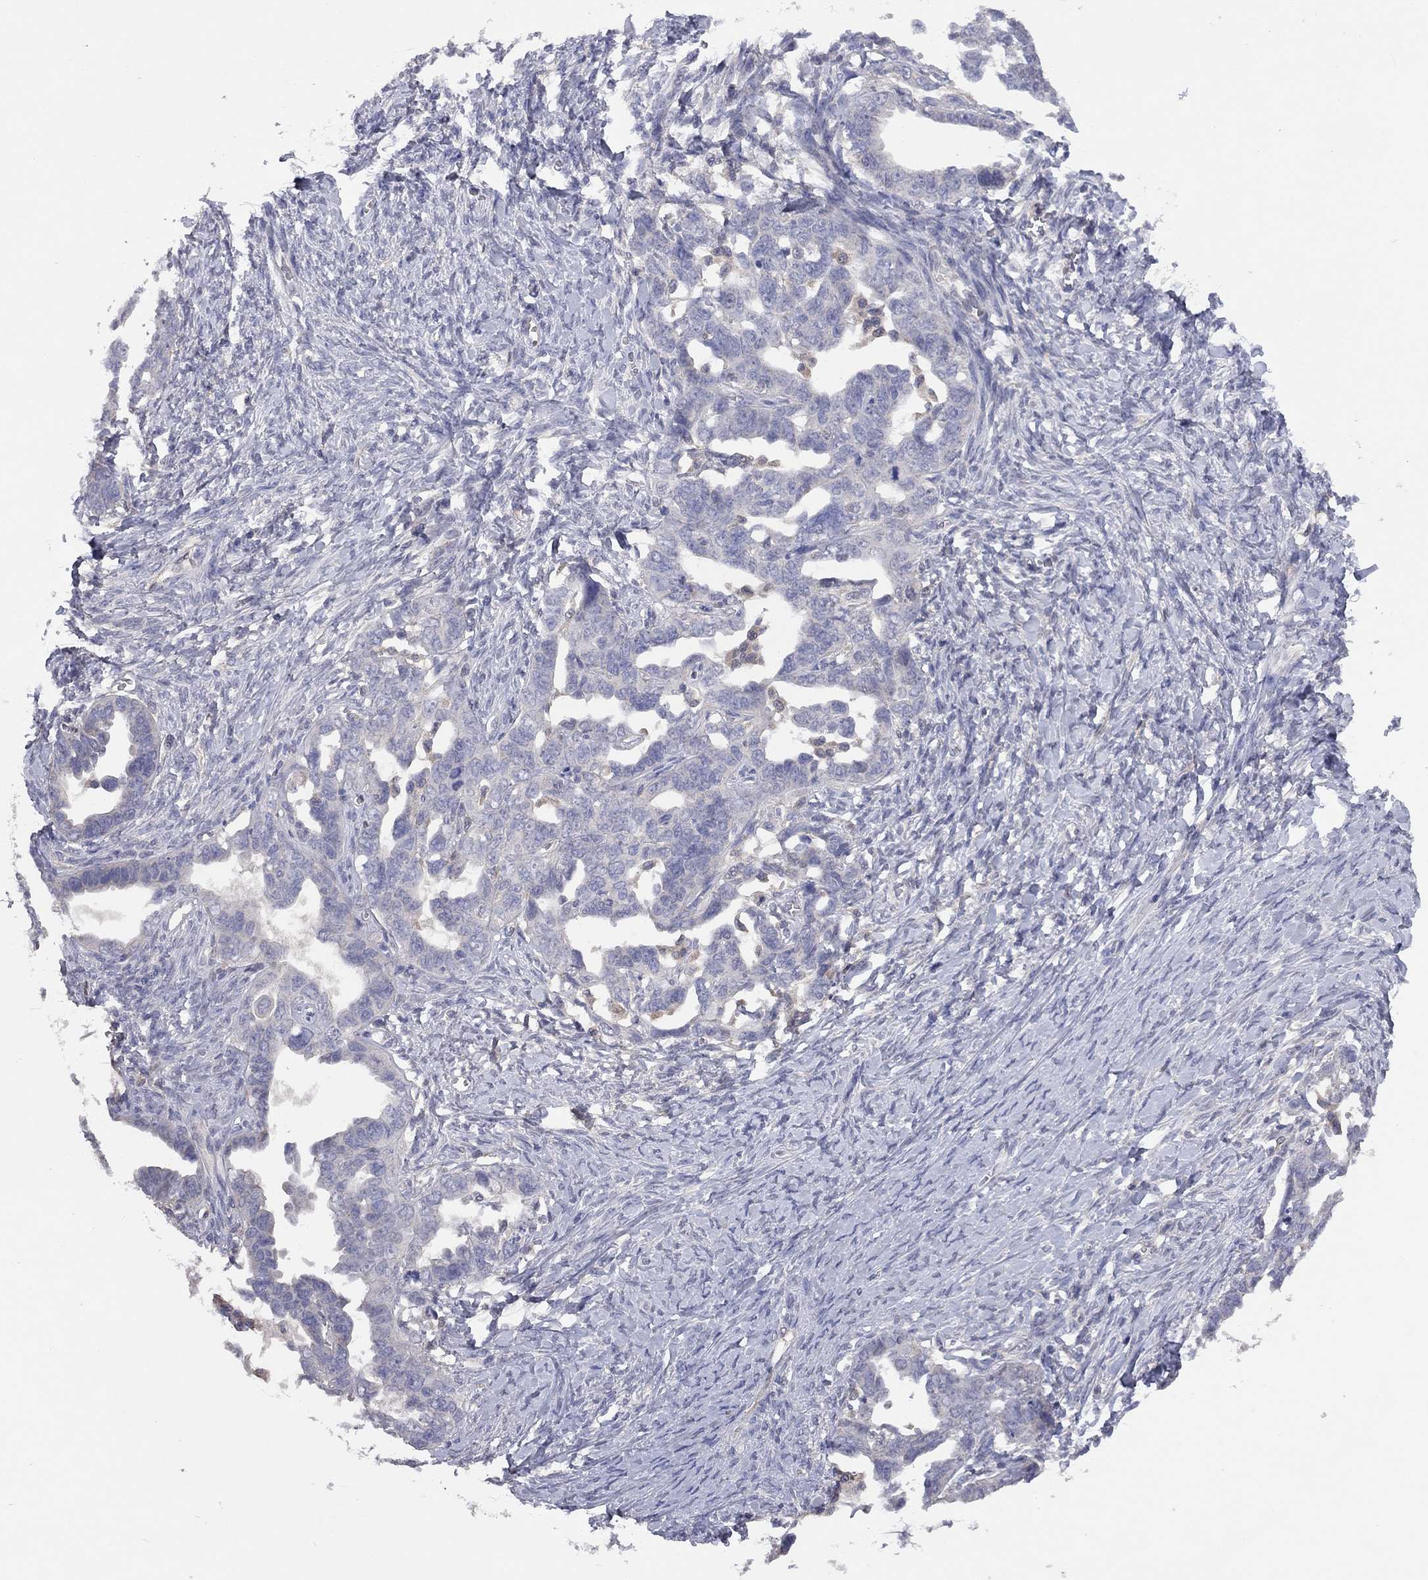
{"staining": {"intensity": "negative", "quantity": "none", "location": "none"}, "tissue": "ovarian cancer", "cell_type": "Tumor cells", "image_type": "cancer", "snomed": [{"axis": "morphology", "description": "Cystadenocarcinoma, serous, NOS"}, {"axis": "topography", "description": "Ovary"}], "caption": "Tumor cells show no significant expression in serous cystadenocarcinoma (ovarian).", "gene": "KCNB1", "patient": {"sex": "female", "age": 69}}